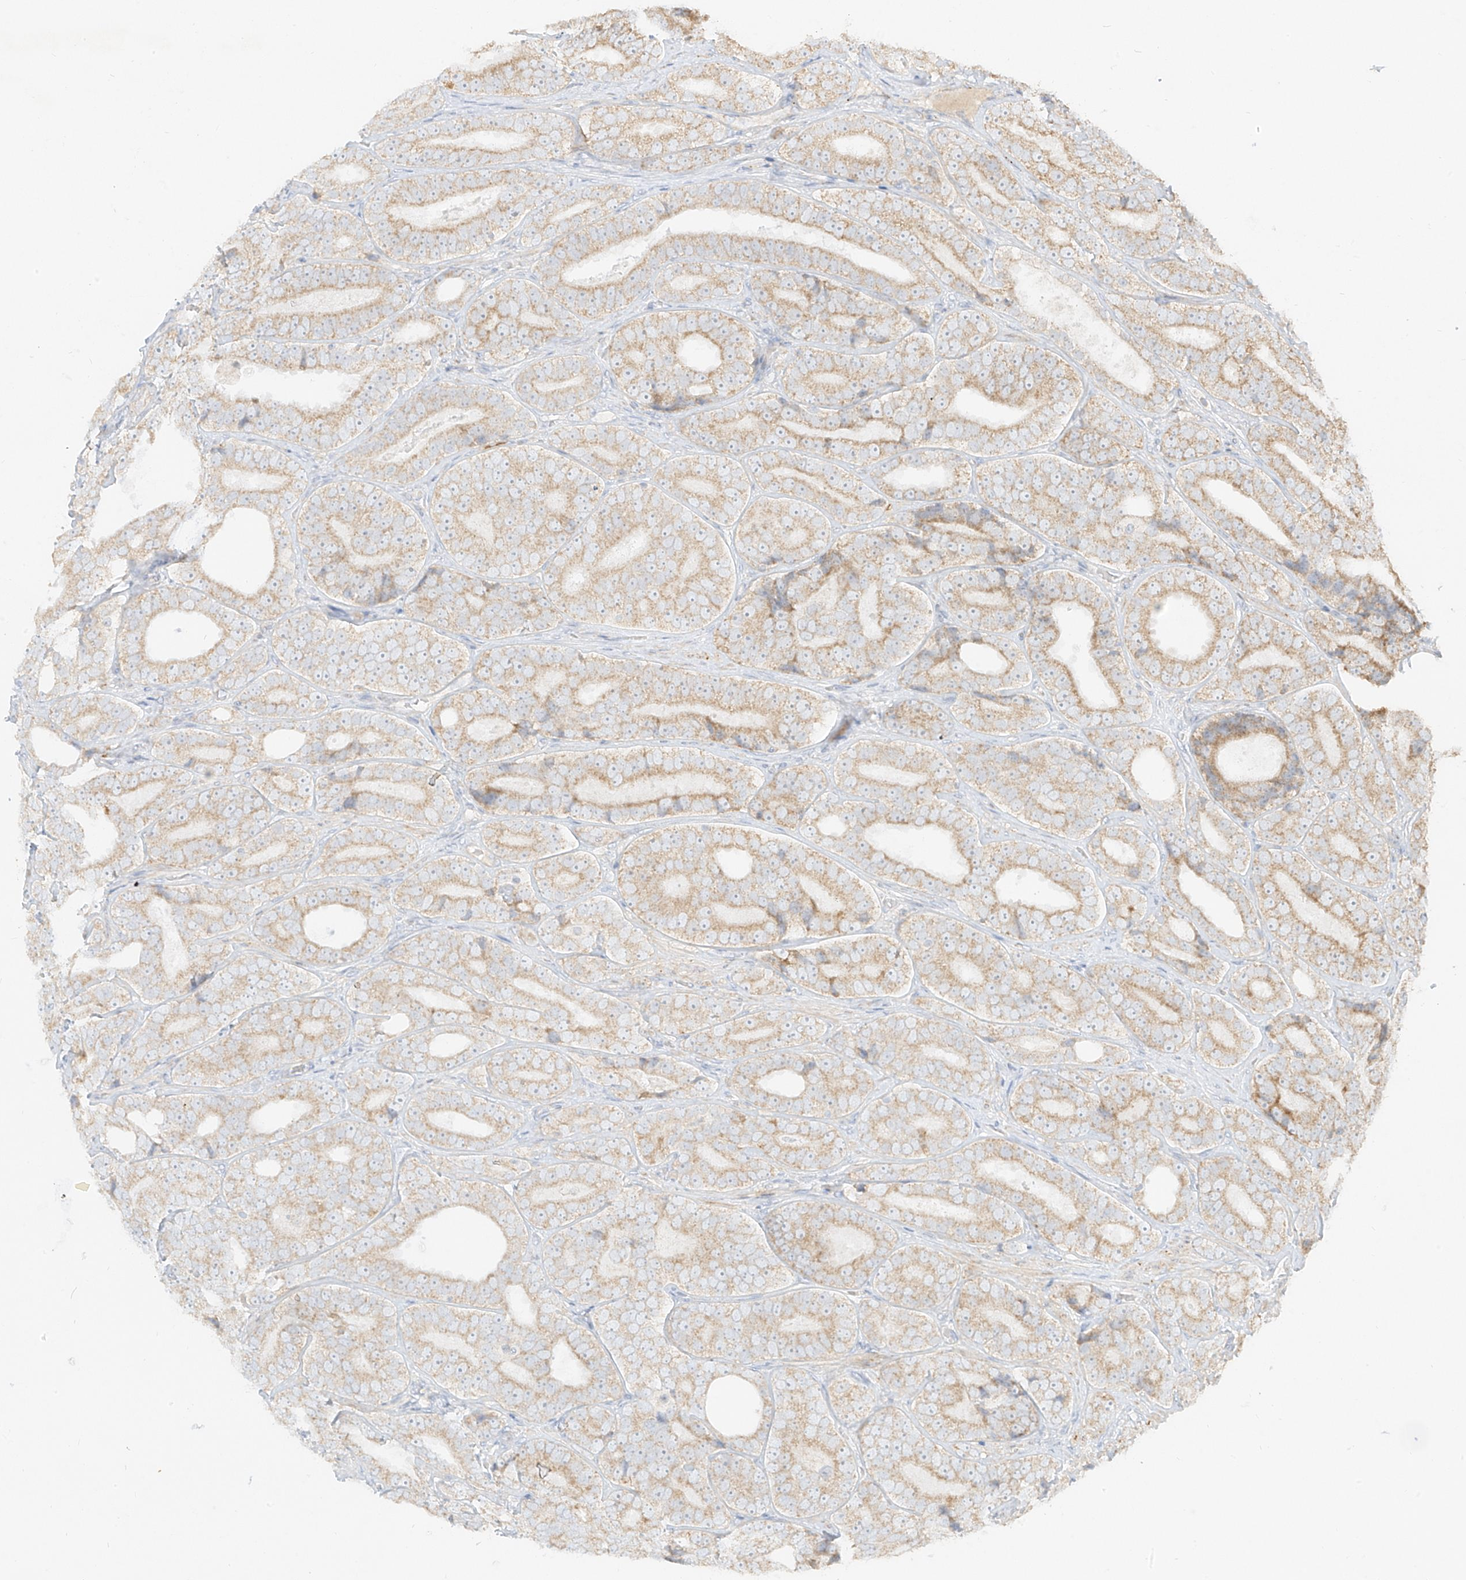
{"staining": {"intensity": "moderate", "quantity": ">75%", "location": "cytoplasmic/membranous"}, "tissue": "prostate cancer", "cell_type": "Tumor cells", "image_type": "cancer", "snomed": [{"axis": "morphology", "description": "Adenocarcinoma, High grade"}, {"axis": "topography", "description": "Prostate"}], "caption": "DAB (3,3'-diaminobenzidine) immunohistochemical staining of adenocarcinoma (high-grade) (prostate) displays moderate cytoplasmic/membranous protein positivity in approximately >75% of tumor cells.", "gene": "ZIM3", "patient": {"sex": "male", "age": 56}}